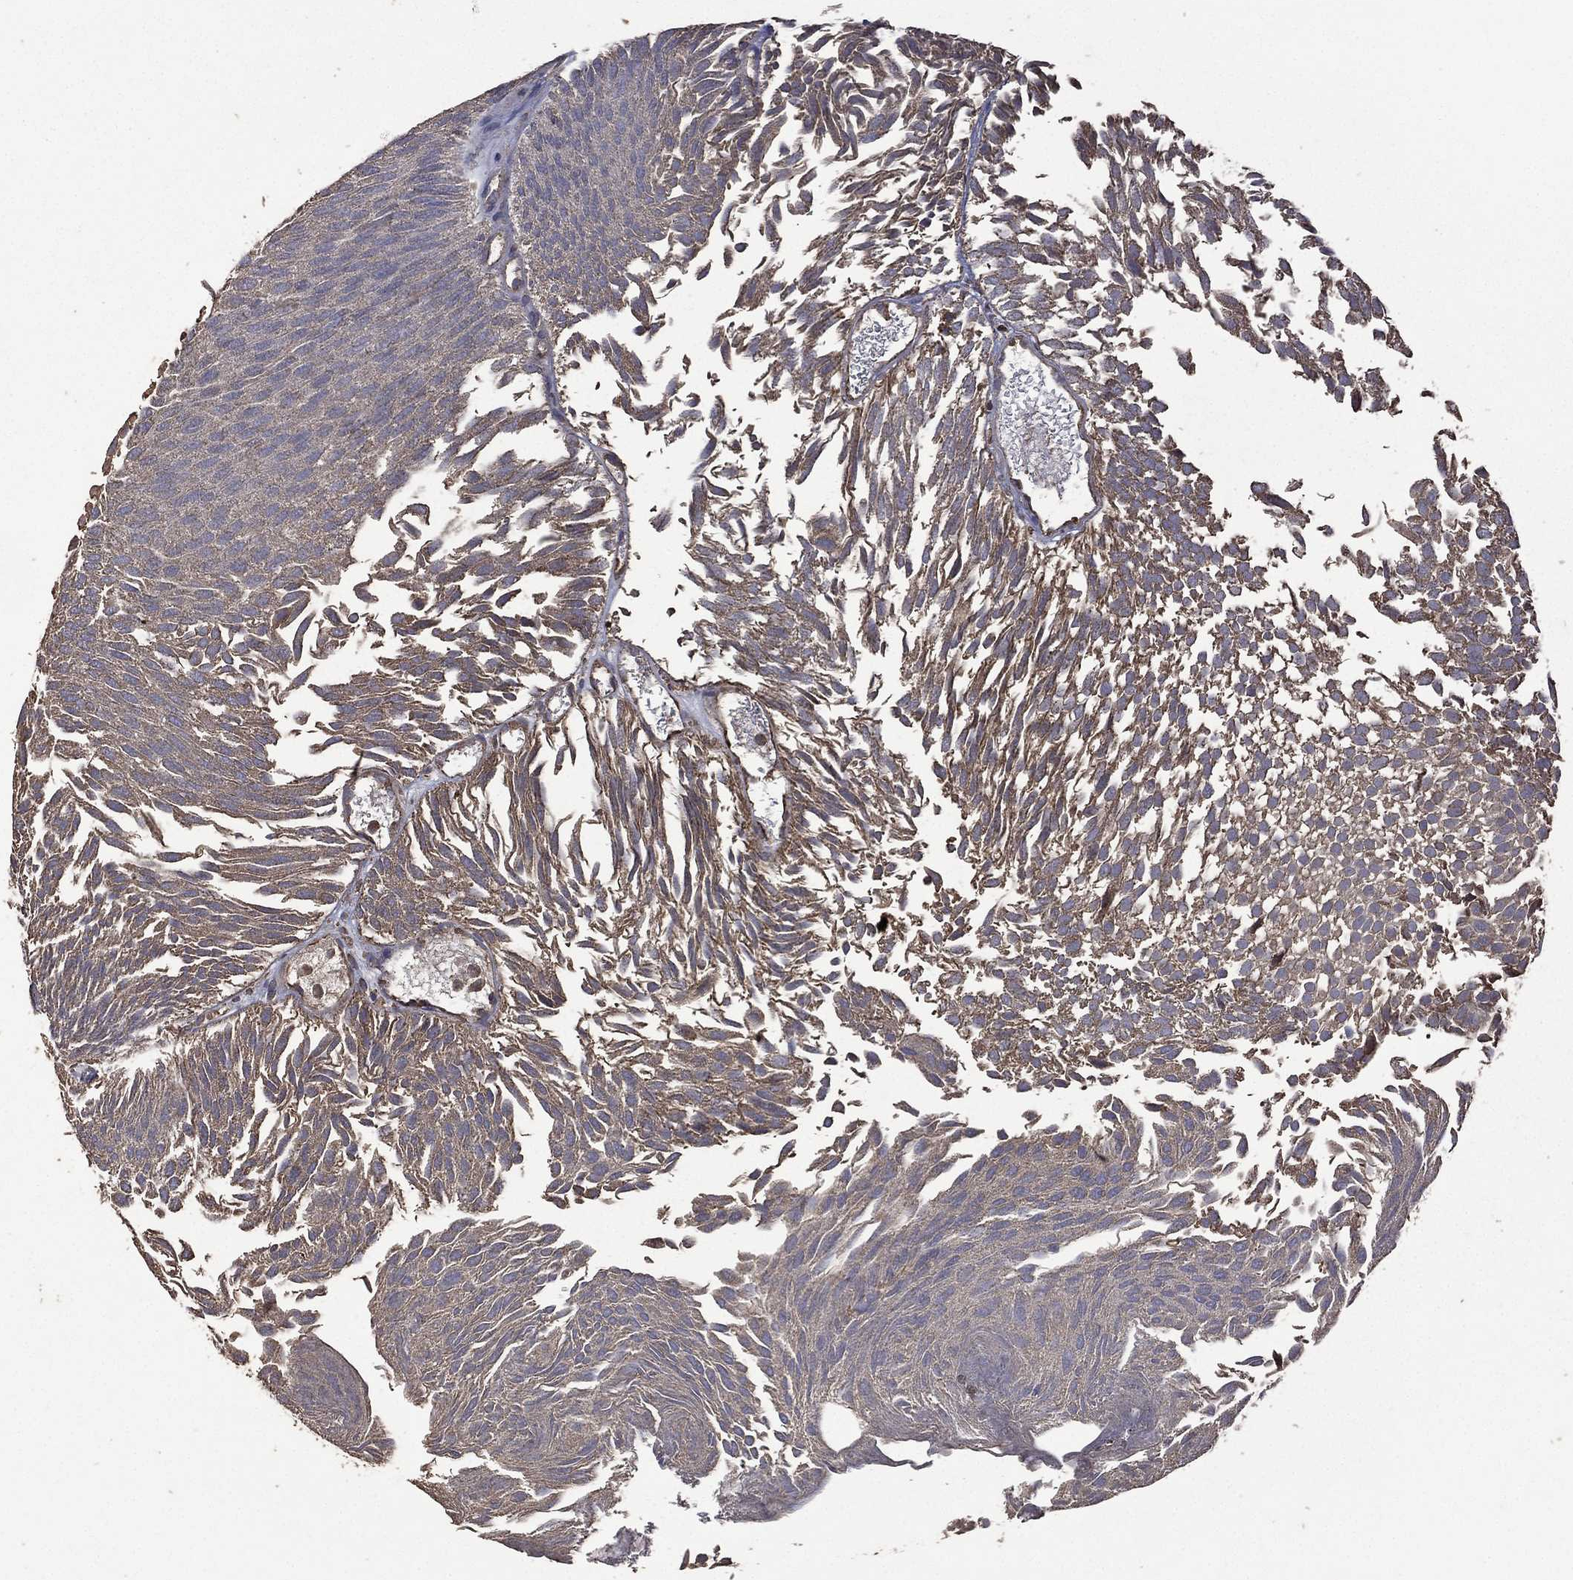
{"staining": {"intensity": "moderate", "quantity": "25%-75%", "location": "cytoplasmic/membranous"}, "tissue": "urothelial cancer", "cell_type": "Tumor cells", "image_type": "cancer", "snomed": [{"axis": "morphology", "description": "Urothelial carcinoma, Low grade"}, {"axis": "topography", "description": "Urinary bladder"}], "caption": "DAB immunohistochemical staining of human low-grade urothelial carcinoma demonstrates moderate cytoplasmic/membranous protein staining in about 25%-75% of tumor cells.", "gene": "METTL27", "patient": {"sex": "male", "age": 52}}